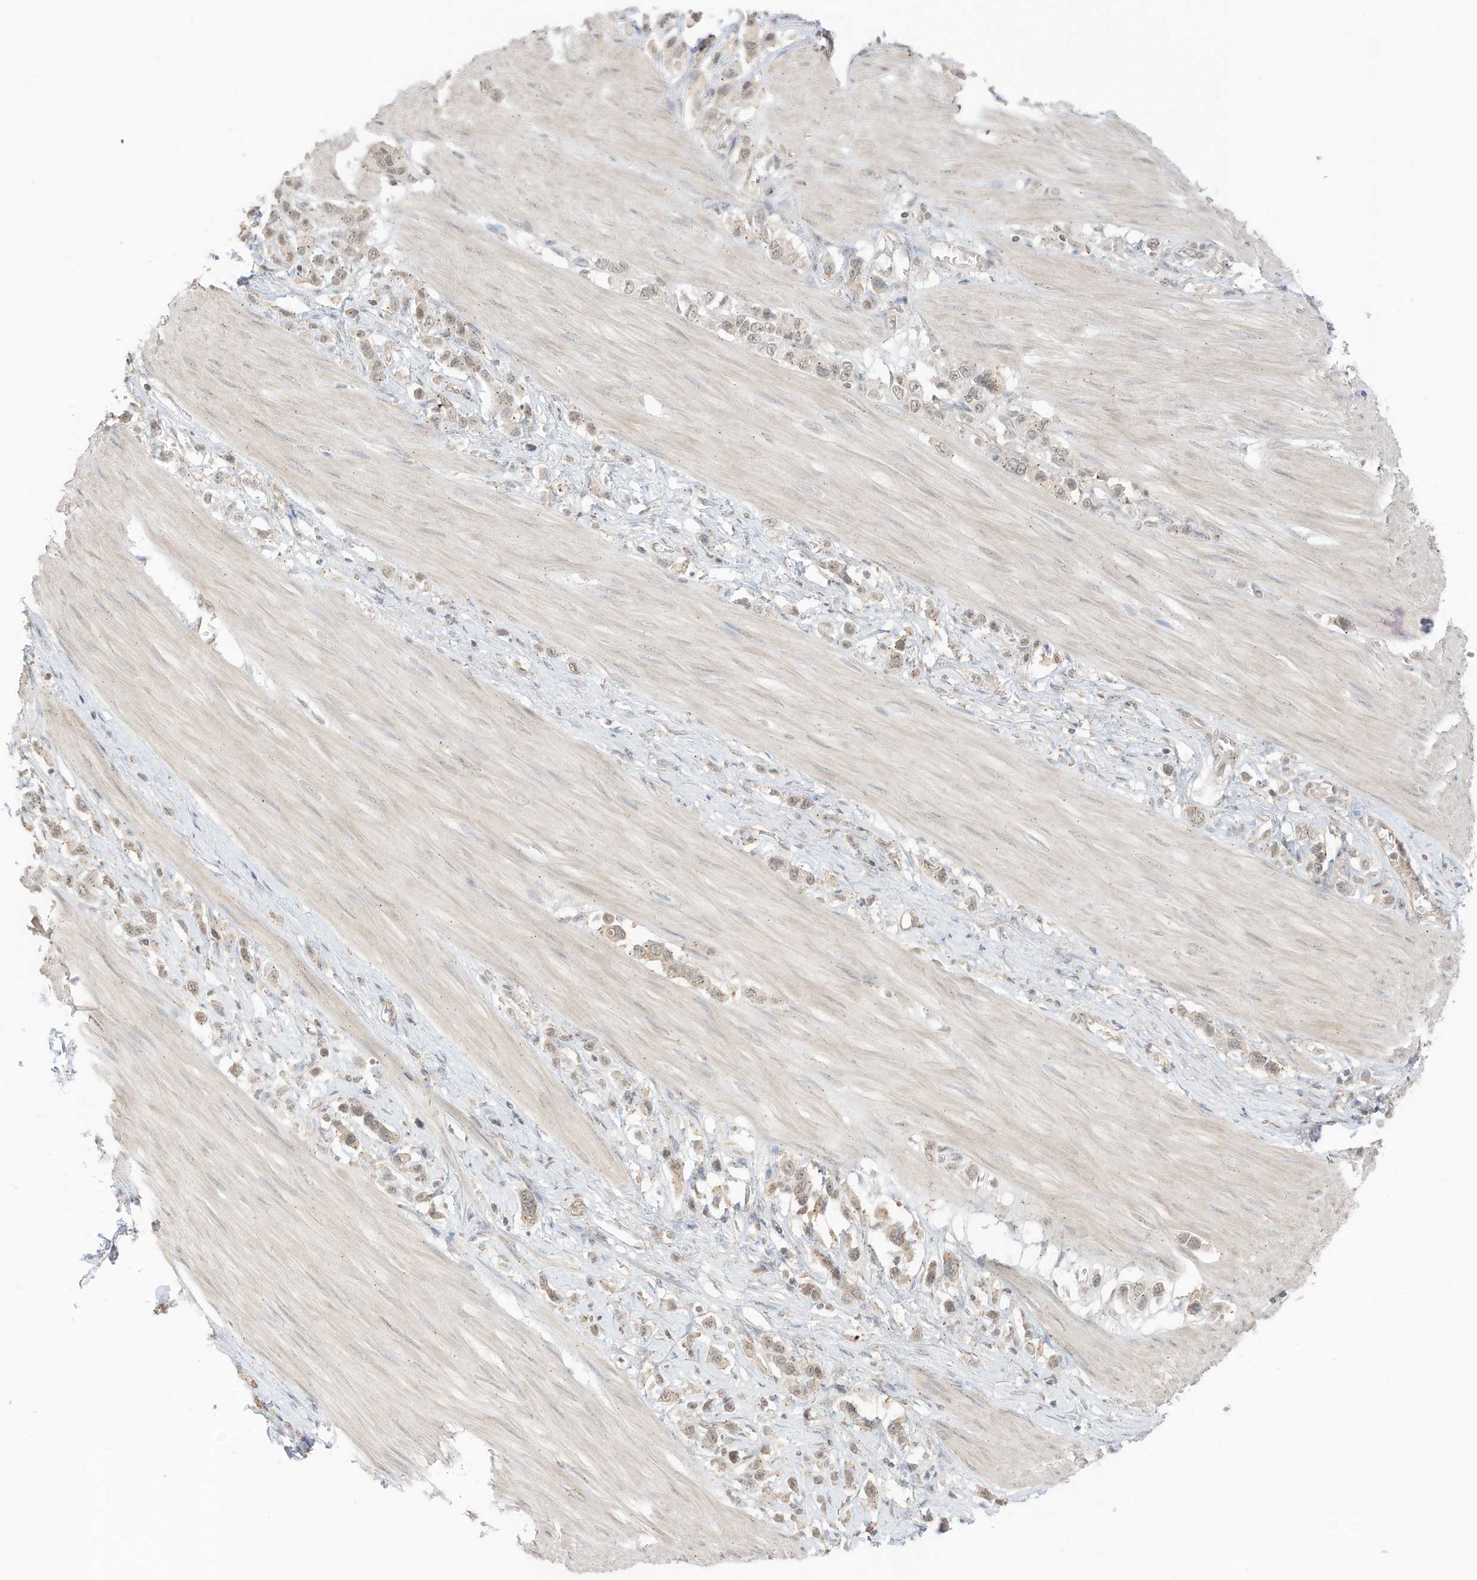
{"staining": {"intensity": "weak", "quantity": "25%-75%", "location": "cytoplasmic/membranous"}, "tissue": "stomach cancer", "cell_type": "Tumor cells", "image_type": "cancer", "snomed": [{"axis": "morphology", "description": "Adenocarcinoma, NOS"}, {"axis": "topography", "description": "Stomach"}], "caption": "Immunohistochemistry (IHC) (DAB (3,3'-diaminobenzidine)) staining of human adenocarcinoma (stomach) exhibits weak cytoplasmic/membranous protein expression in approximately 25%-75% of tumor cells. The staining was performed using DAB to visualize the protein expression in brown, while the nuclei were stained in blue with hematoxylin (Magnification: 20x).", "gene": "N4BP3", "patient": {"sex": "female", "age": 65}}